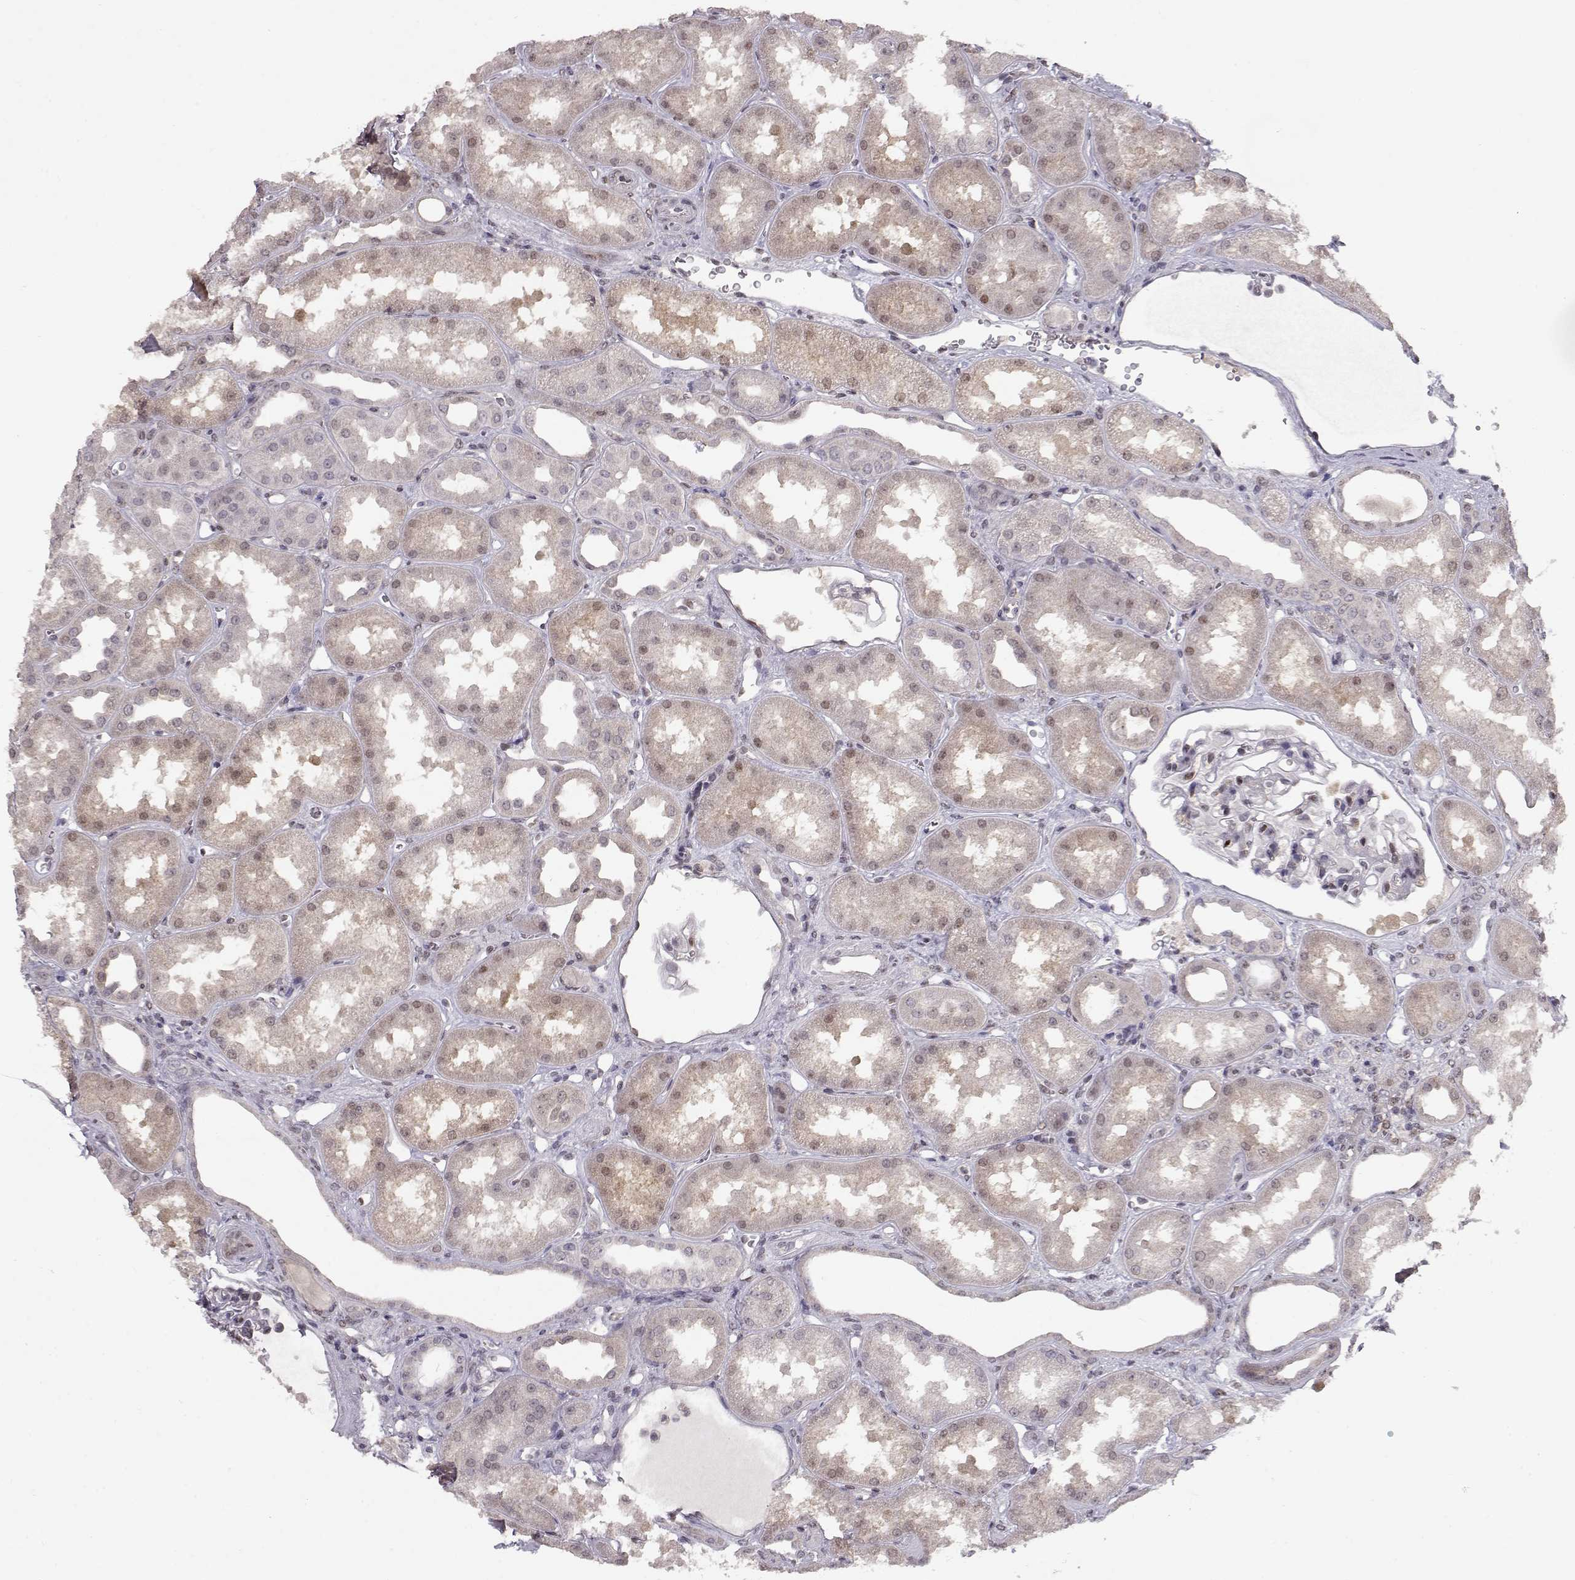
{"staining": {"intensity": "moderate", "quantity": "<25%", "location": "nuclear"}, "tissue": "kidney", "cell_type": "Cells in glomeruli", "image_type": "normal", "snomed": [{"axis": "morphology", "description": "Normal tissue, NOS"}, {"axis": "topography", "description": "Kidney"}], "caption": "Immunohistochemistry (IHC) image of unremarkable human kidney stained for a protein (brown), which demonstrates low levels of moderate nuclear positivity in approximately <25% of cells in glomeruli.", "gene": "CDK4", "patient": {"sex": "male", "age": 61}}